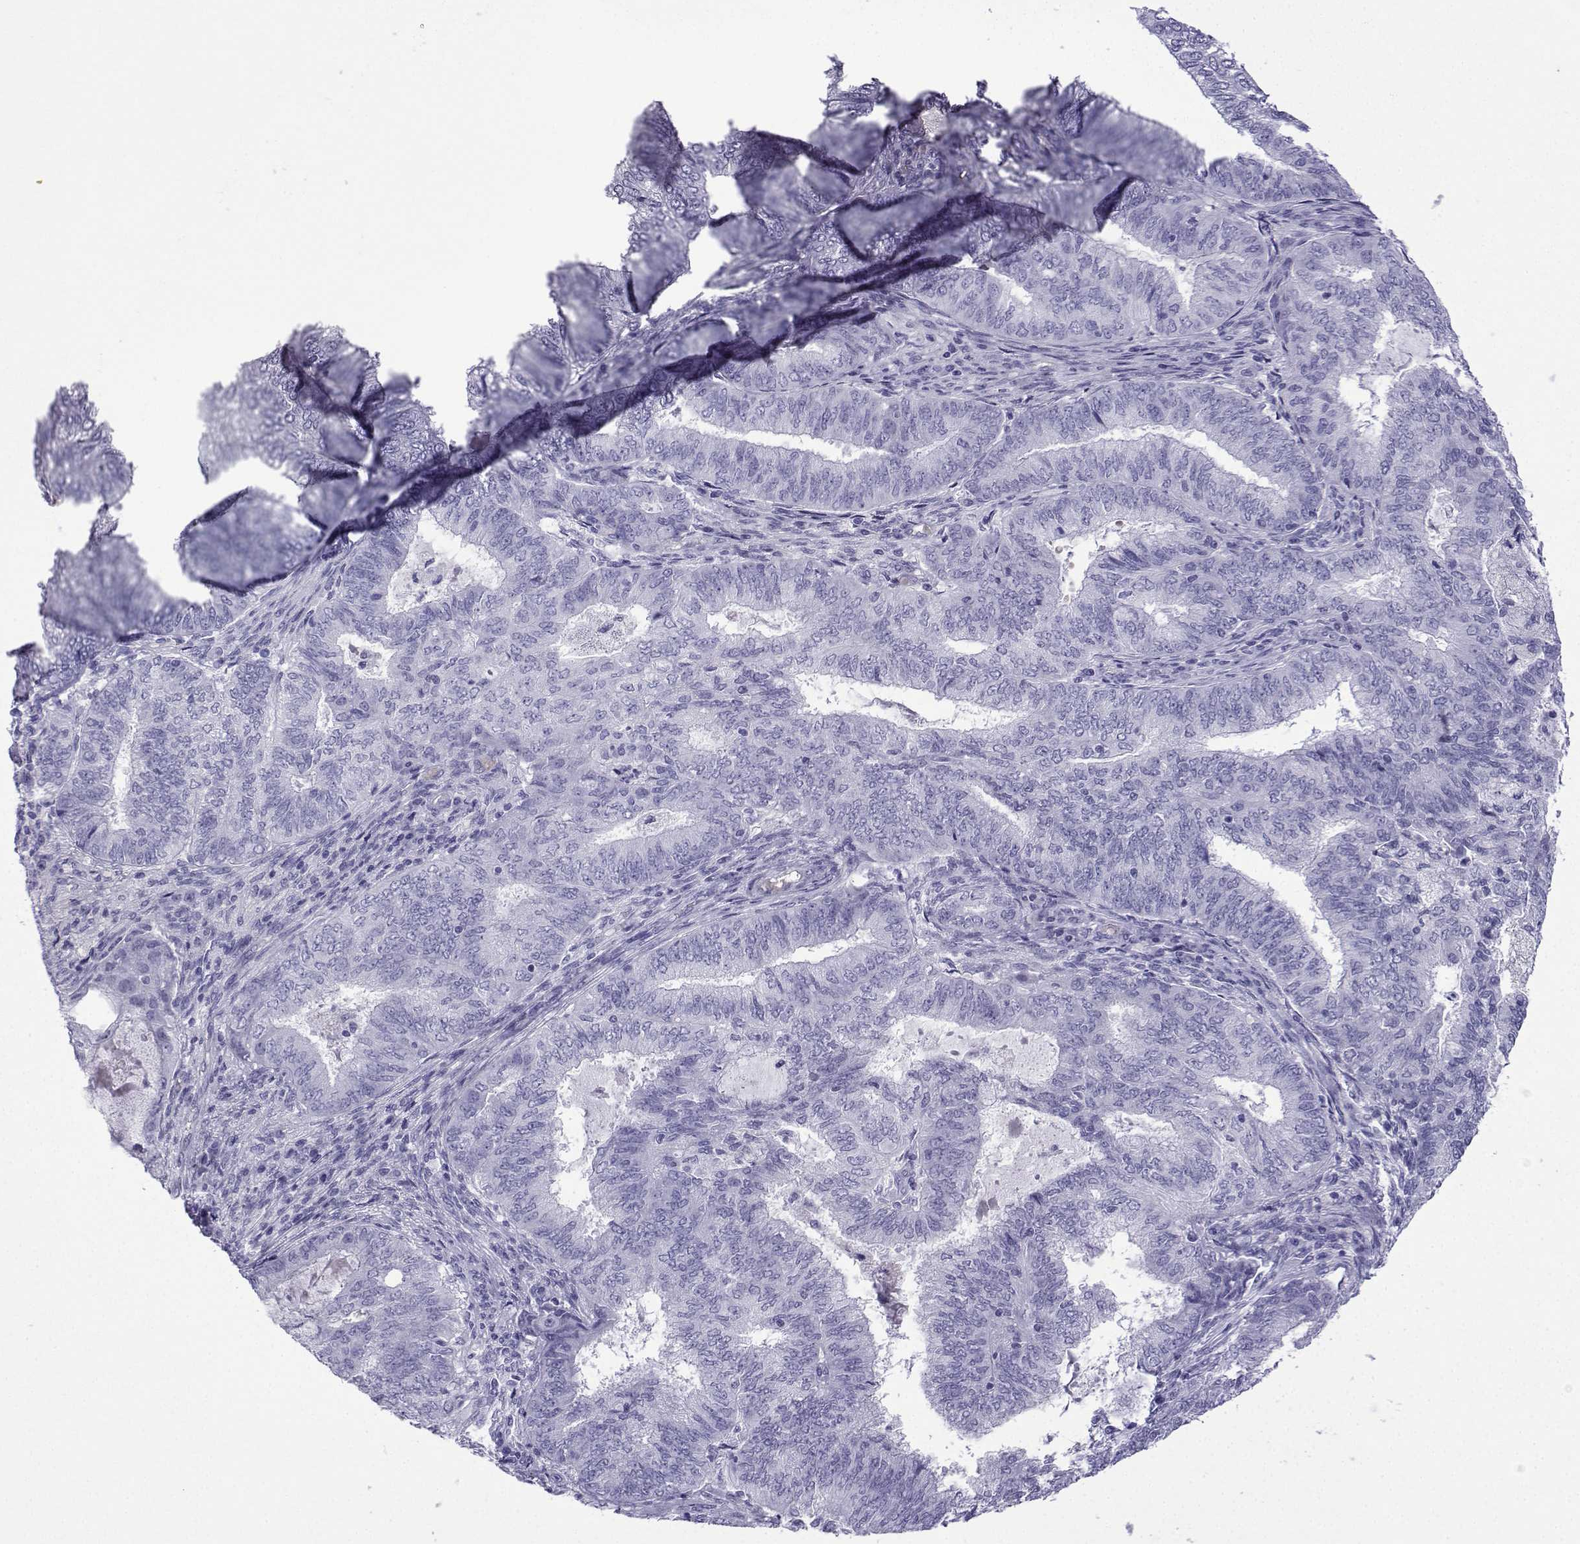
{"staining": {"intensity": "negative", "quantity": "none", "location": "none"}, "tissue": "endometrial cancer", "cell_type": "Tumor cells", "image_type": "cancer", "snomed": [{"axis": "morphology", "description": "Adenocarcinoma, NOS"}, {"axis": "topography", "description": "Endometrium"}], "caption": "Tumor cells are negative for protein expression in human adenocarcinoma (endometrial). Nuclei are stained in blue.", "gene": "TRIM46", "patient": {"sex": "female", "age": 62}}